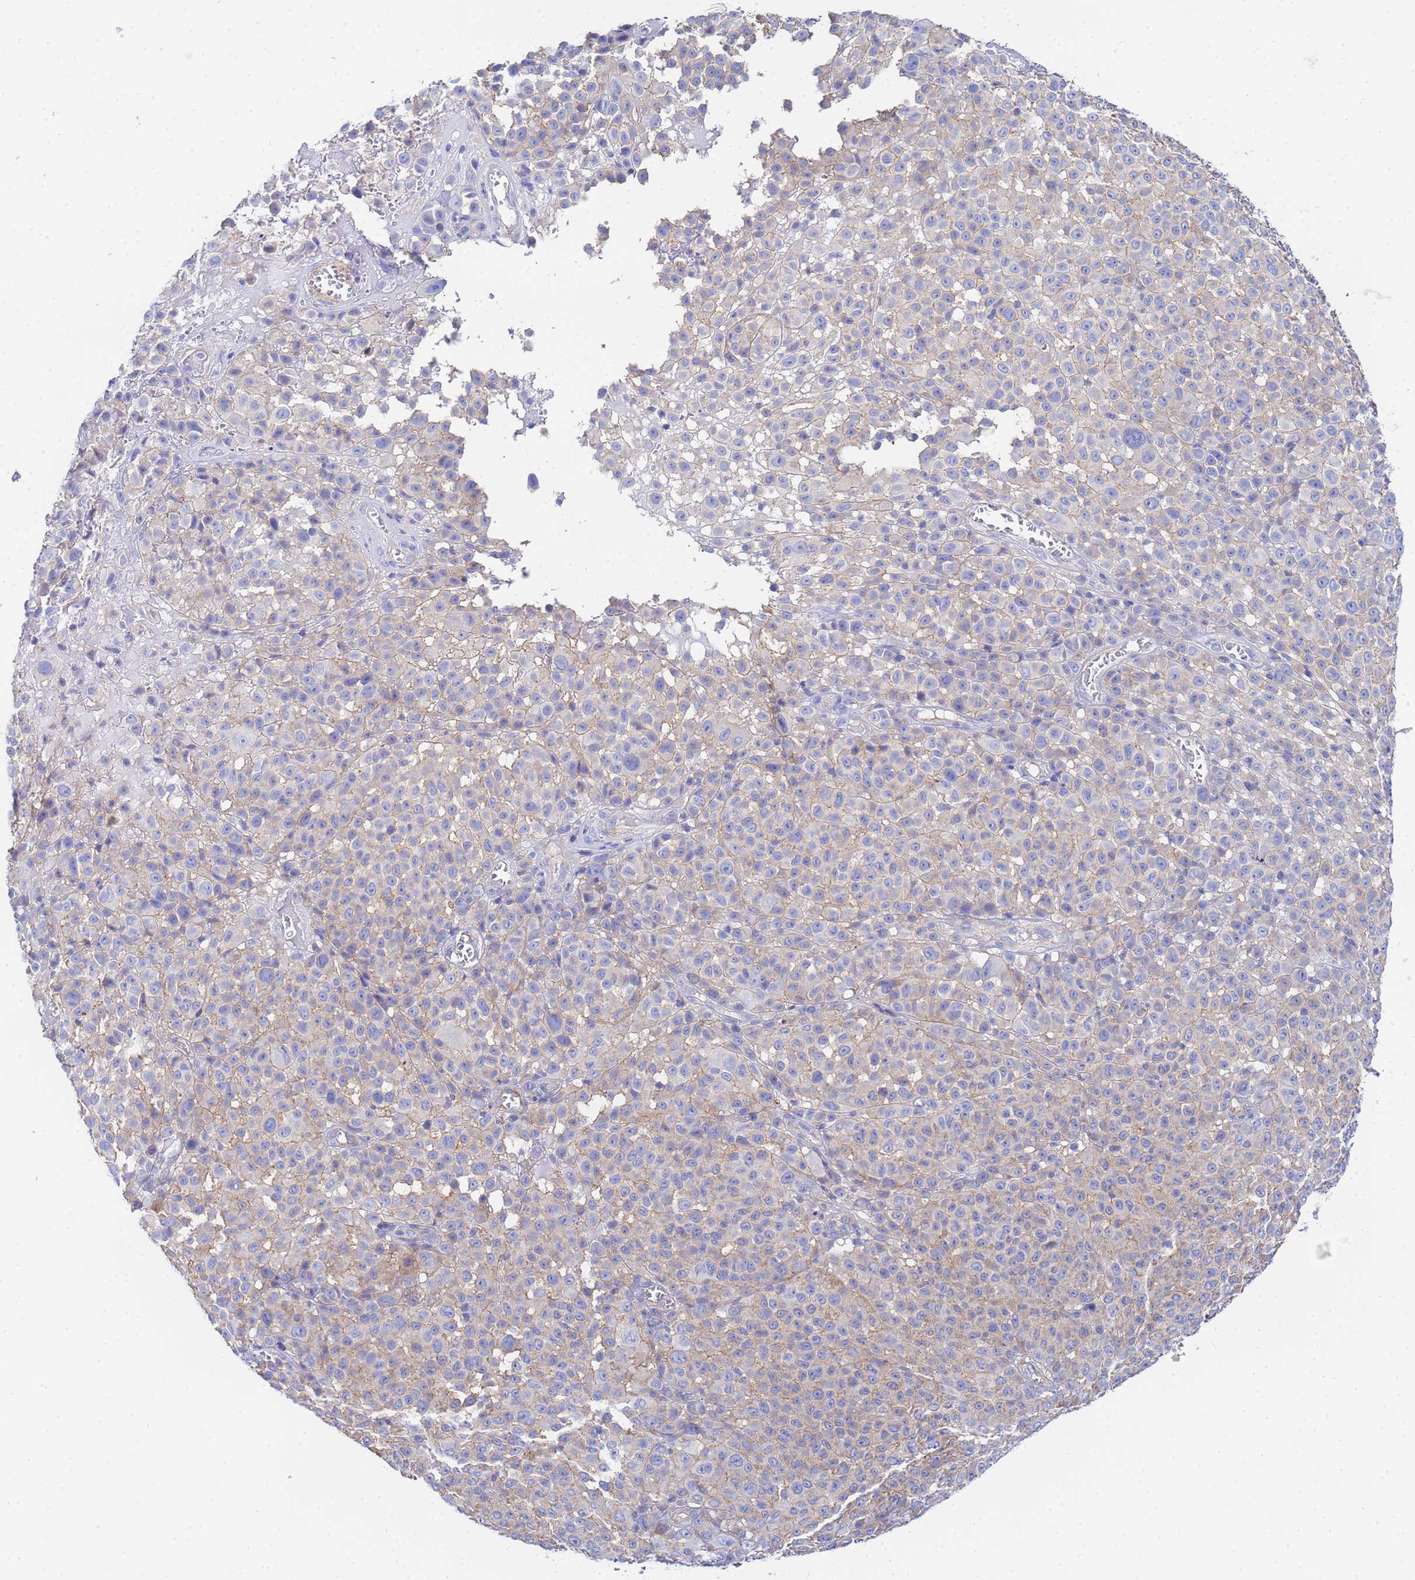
{"staining": {"intensity": "negative", "quantity": "none", "location": "none"}, "tissue": "melanoma", "cell_type": "Tumor cells", "image_type": "cancer", "snomed": [{"axis": "morphology", "description": "Malignant melanoma, NOS"}, {"axis": "topography", "description": "Skin"}], "caption": "The immunohistochemistry photomicrograph has no significant positivity in tumor cells of melanoma tissue.", "gene": "RAB39B", "patient": {"sex": "female", "age": 94}}